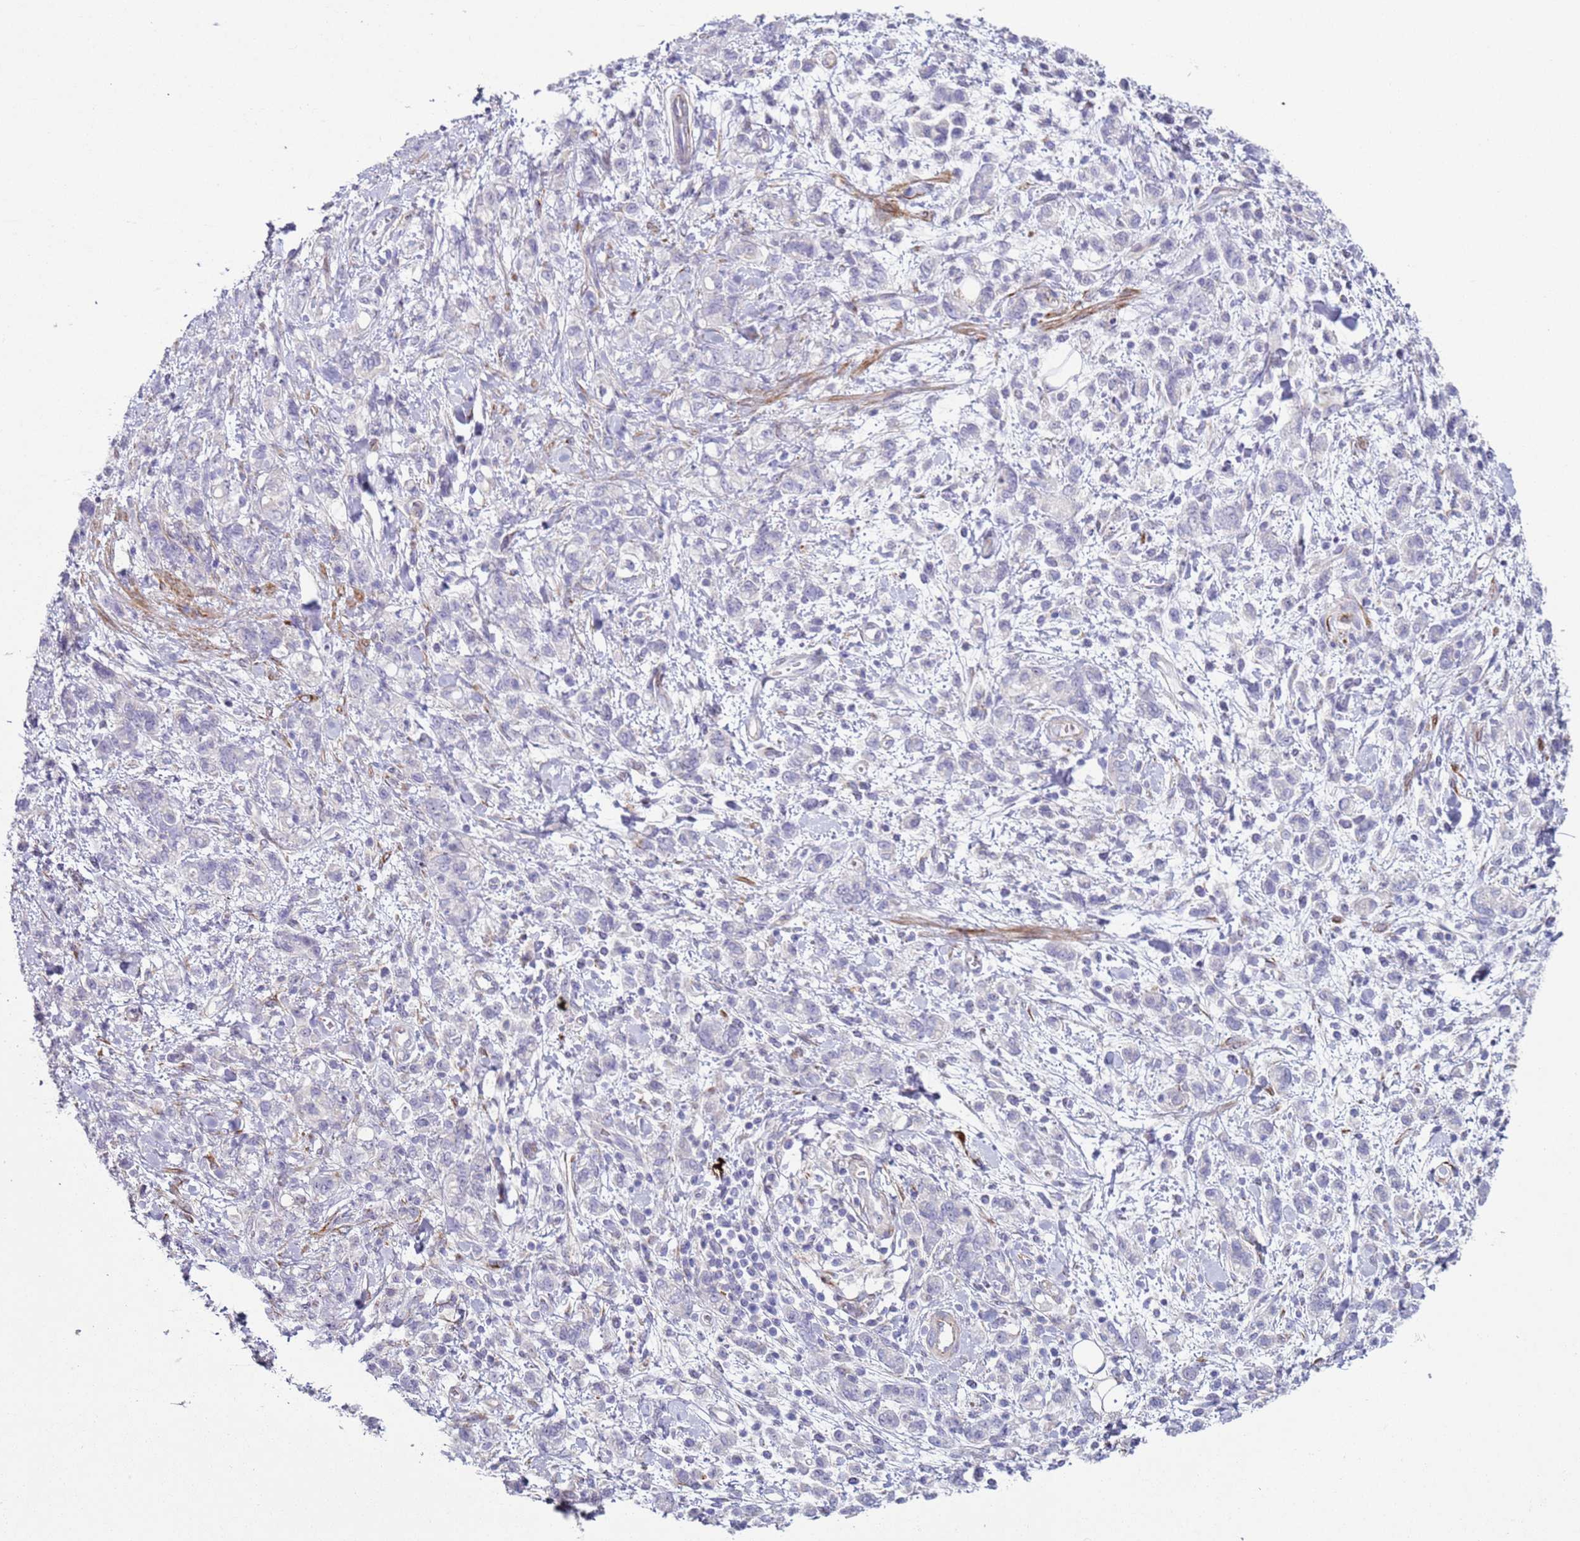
{"staining": {"intensity": "negative", "quantity": "none", "location": "none"}, "tissue": "stomach cancer", "cell_type": "Tumor cells", "image_type": "cancer", "snomed": [{"axis": "morphology", "description": "Adenocarcinoma, NOS"}, {"axis": "topography", "description": "Stomach"}], "caption": "Stomach cancer was stained to show a protein in brown. There is no significant staining in tumor cells.", "gene": "HEATR1", "patient": {"sex": "male", "age": 77}}